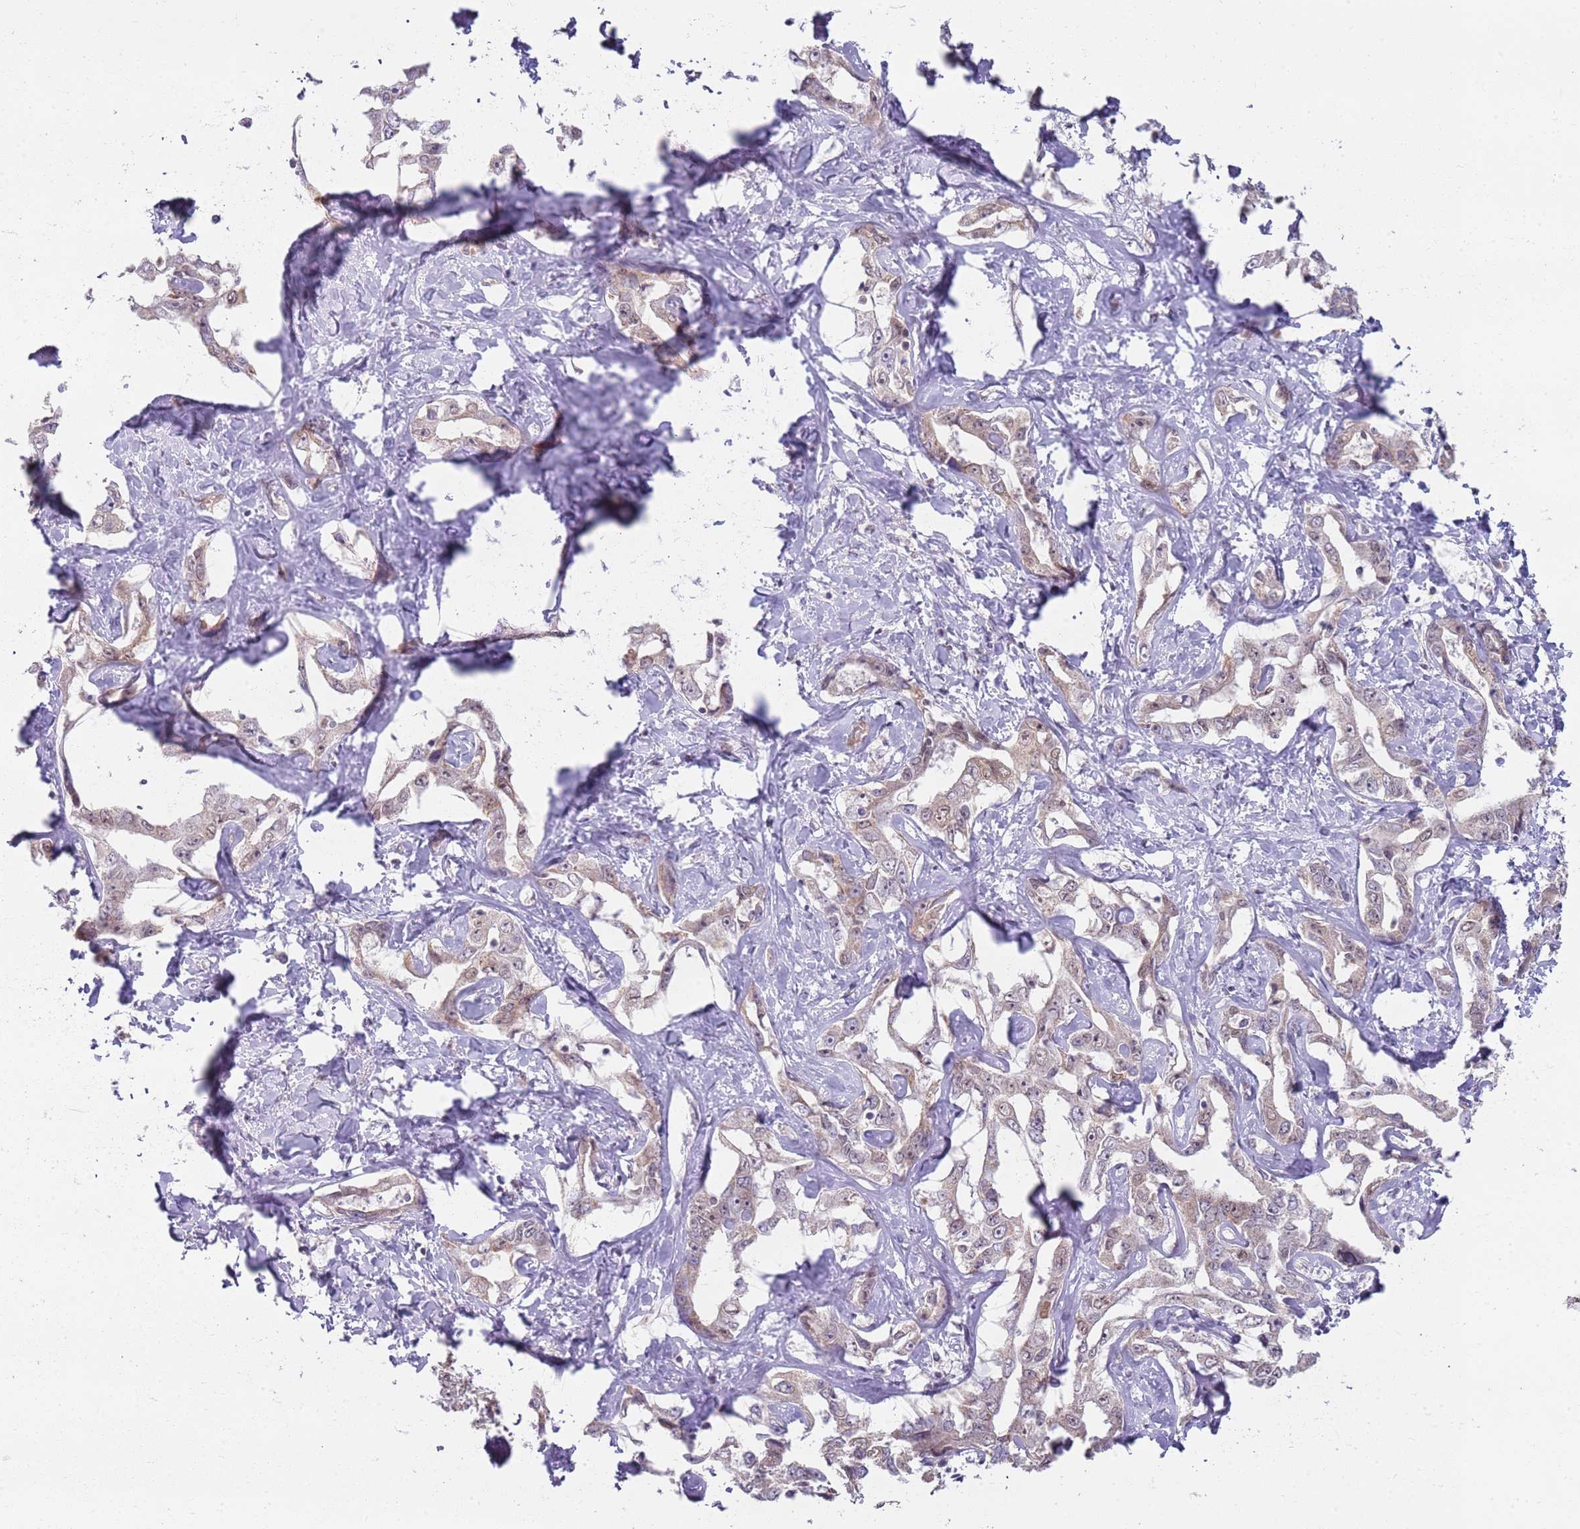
{"staining": {"intensity": "moderate", "quantity": ">75%", "location": "nuclear"}, "tissue": "liver cancer", "cell_type": "Tumor cells", "image_type": "cancer", "snomed": [{"axis": "morphology", "description": "Cholangiocarcinoma"}, {"axis": "topography", "description": "Liver"}], "caption": "Immunohistochemical staining of human liver cholangiocarcinoma reveals moderate nuclear protein expression in about >75% of tumor cells. The protein of interest is stained brown, and the nuclei are stained in blue (DAB (3,3'-diaminobenzidine) IHC with brightfield microscopy, high magnification).", "gene": "SMARCAL1", "patient": {"sex": "male", "age": 59}}